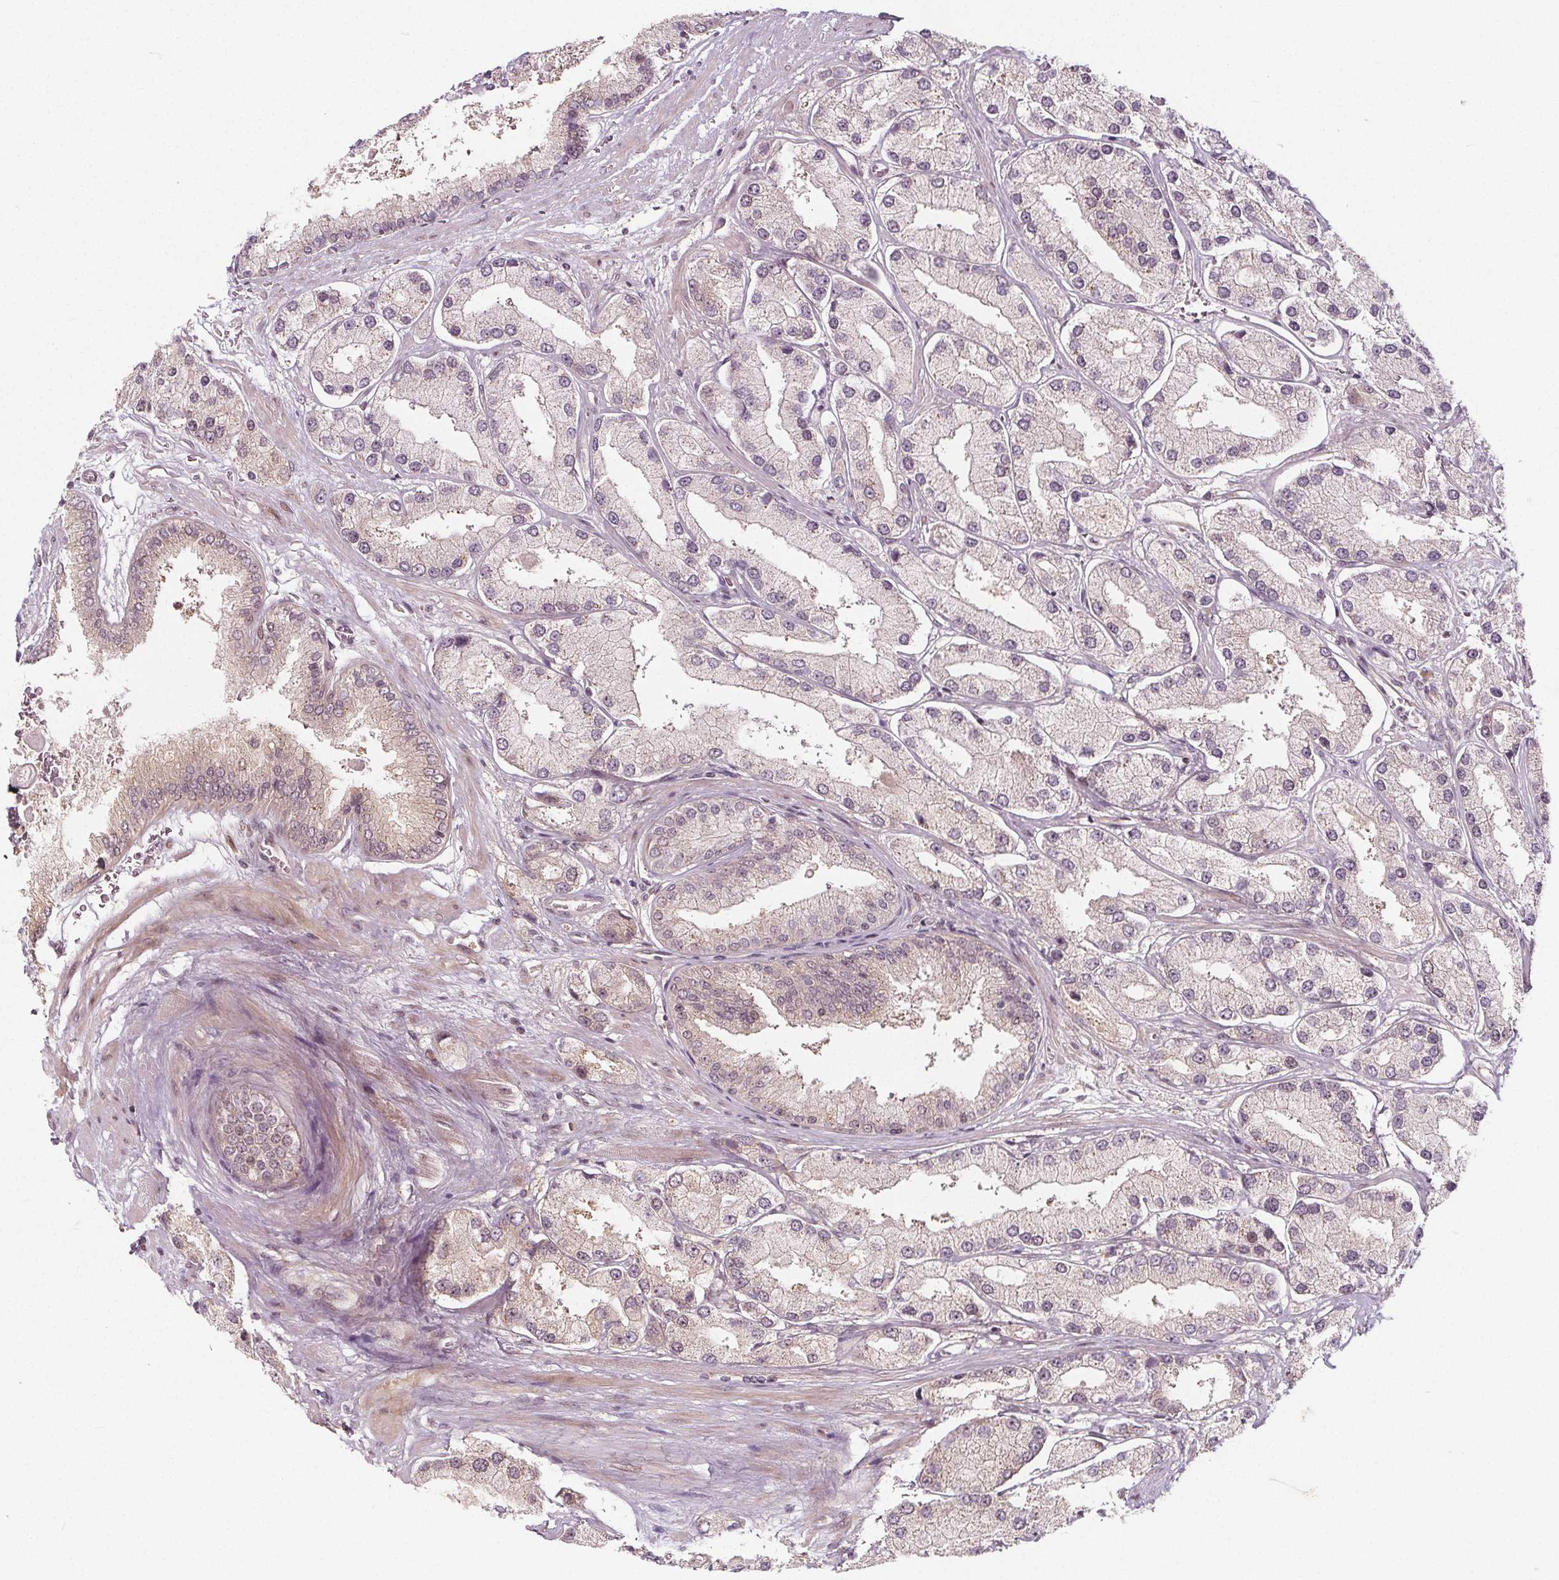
{"staining": {"intensity": "negative", "quantity": "none", "location": "none"}, "tissue": "prostate cancer", "cell_type": "Tumor cells", "image_type": "cancer", "snomed": [{"axis": "morphology", "description": "Adenocarcinoma, High grade"}, {"axis": "topography", "description": "Prostate"}], "caption": "Tumor cells show no significant protein positivity in adenocarcinoma (high-grade) (prostate).", "gene": "AKT1S1", "patient": {"sex": "male", "age": 67}}